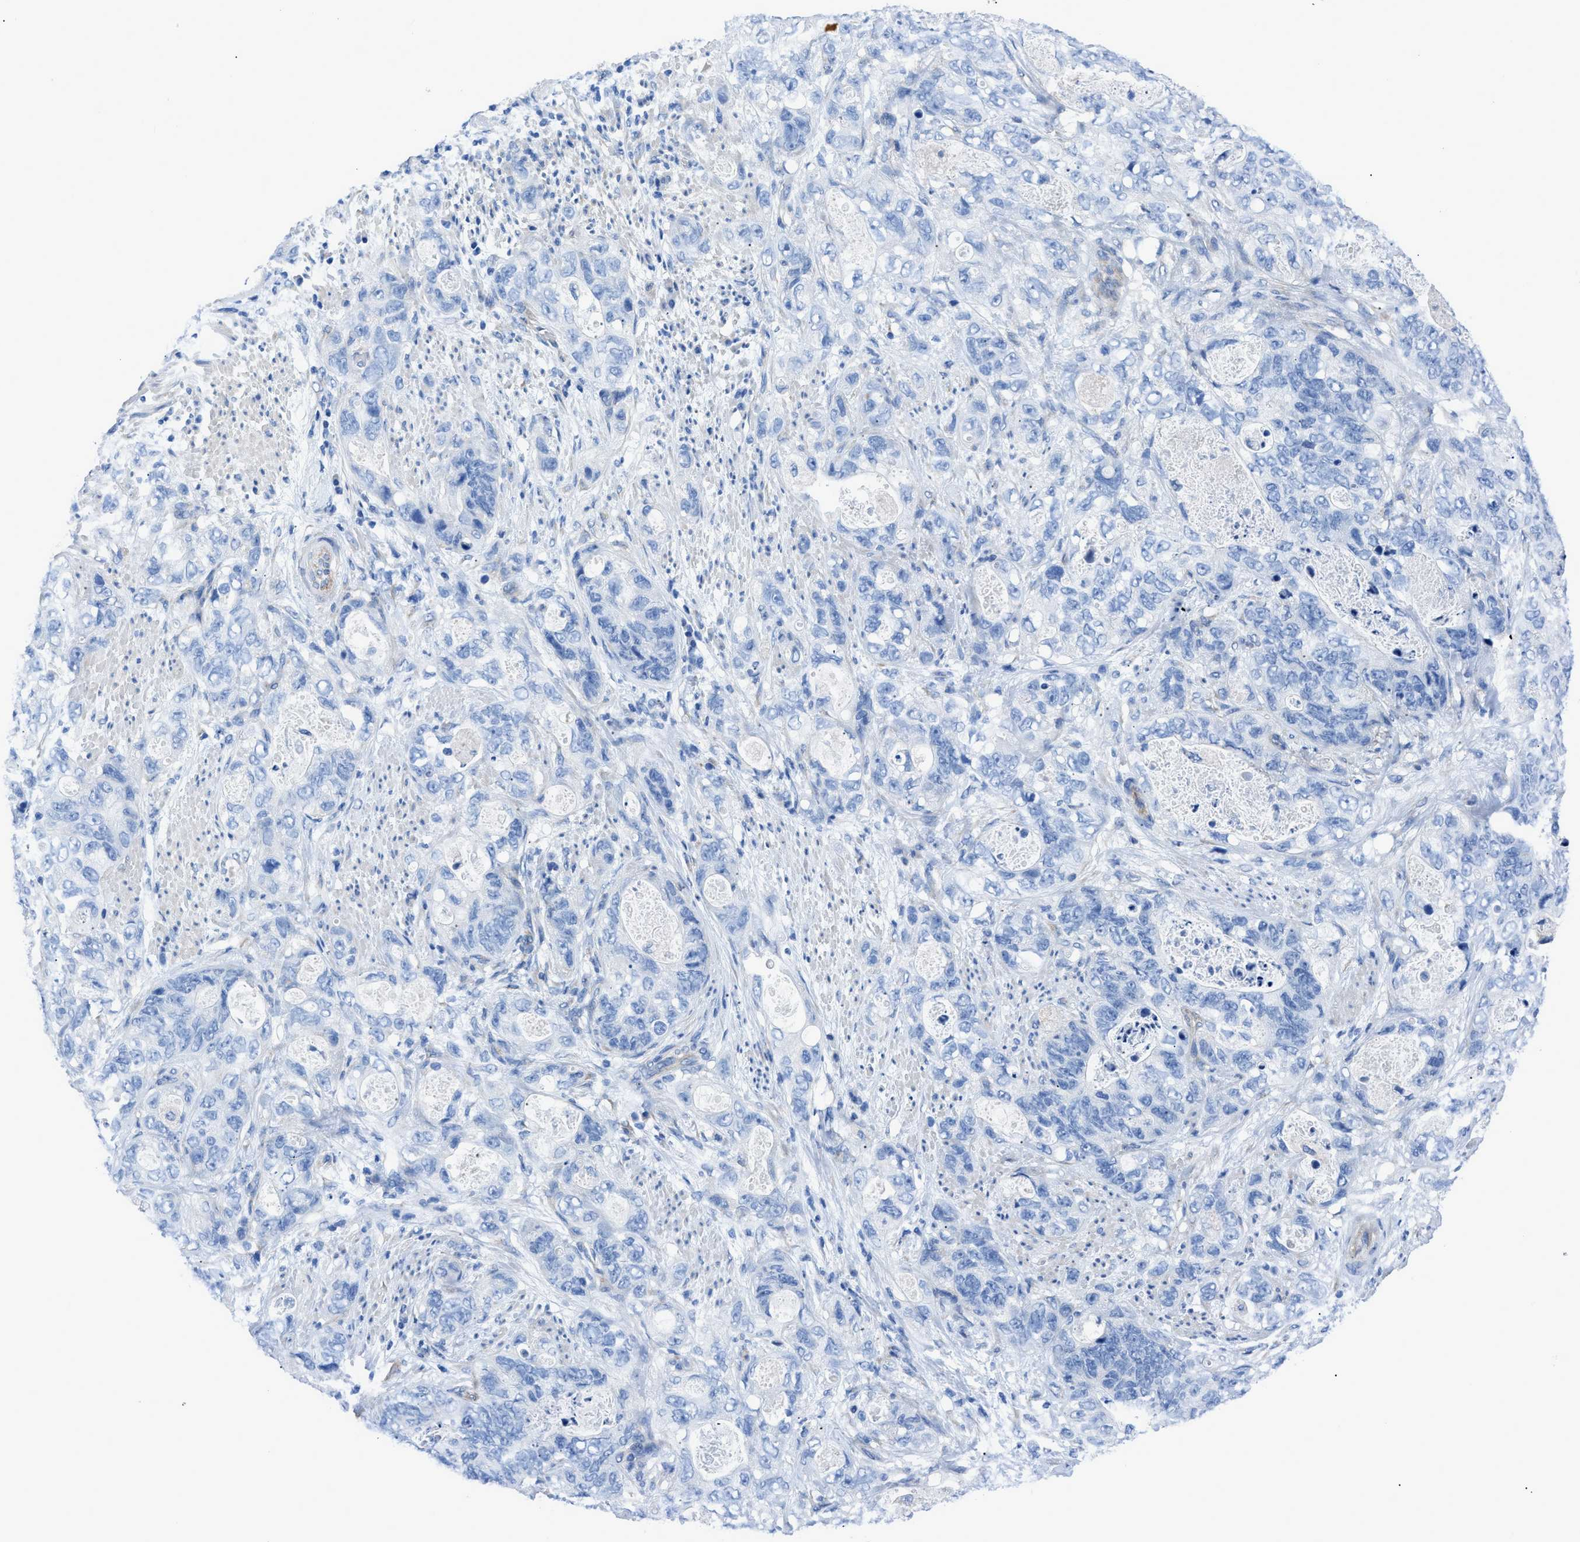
{"staining": {"intensity": "negative", "quantity": "none", "location": "none"}, "tissue": "stomach cancer", "cell_type": "Tumor cells", "image_type": "cancer", "snomed": [{"axis": "morphology", "description": "Adenocarcinoma, NOS"}, {"axis": "topography", "description": "Stomach"}], "caption": "IHC of human stomach cancer (adenocarcinoma) exhibits no staining in tumor cells.", "gene": "ITPR1", "patient": {"sex": "female", "age": 89}}